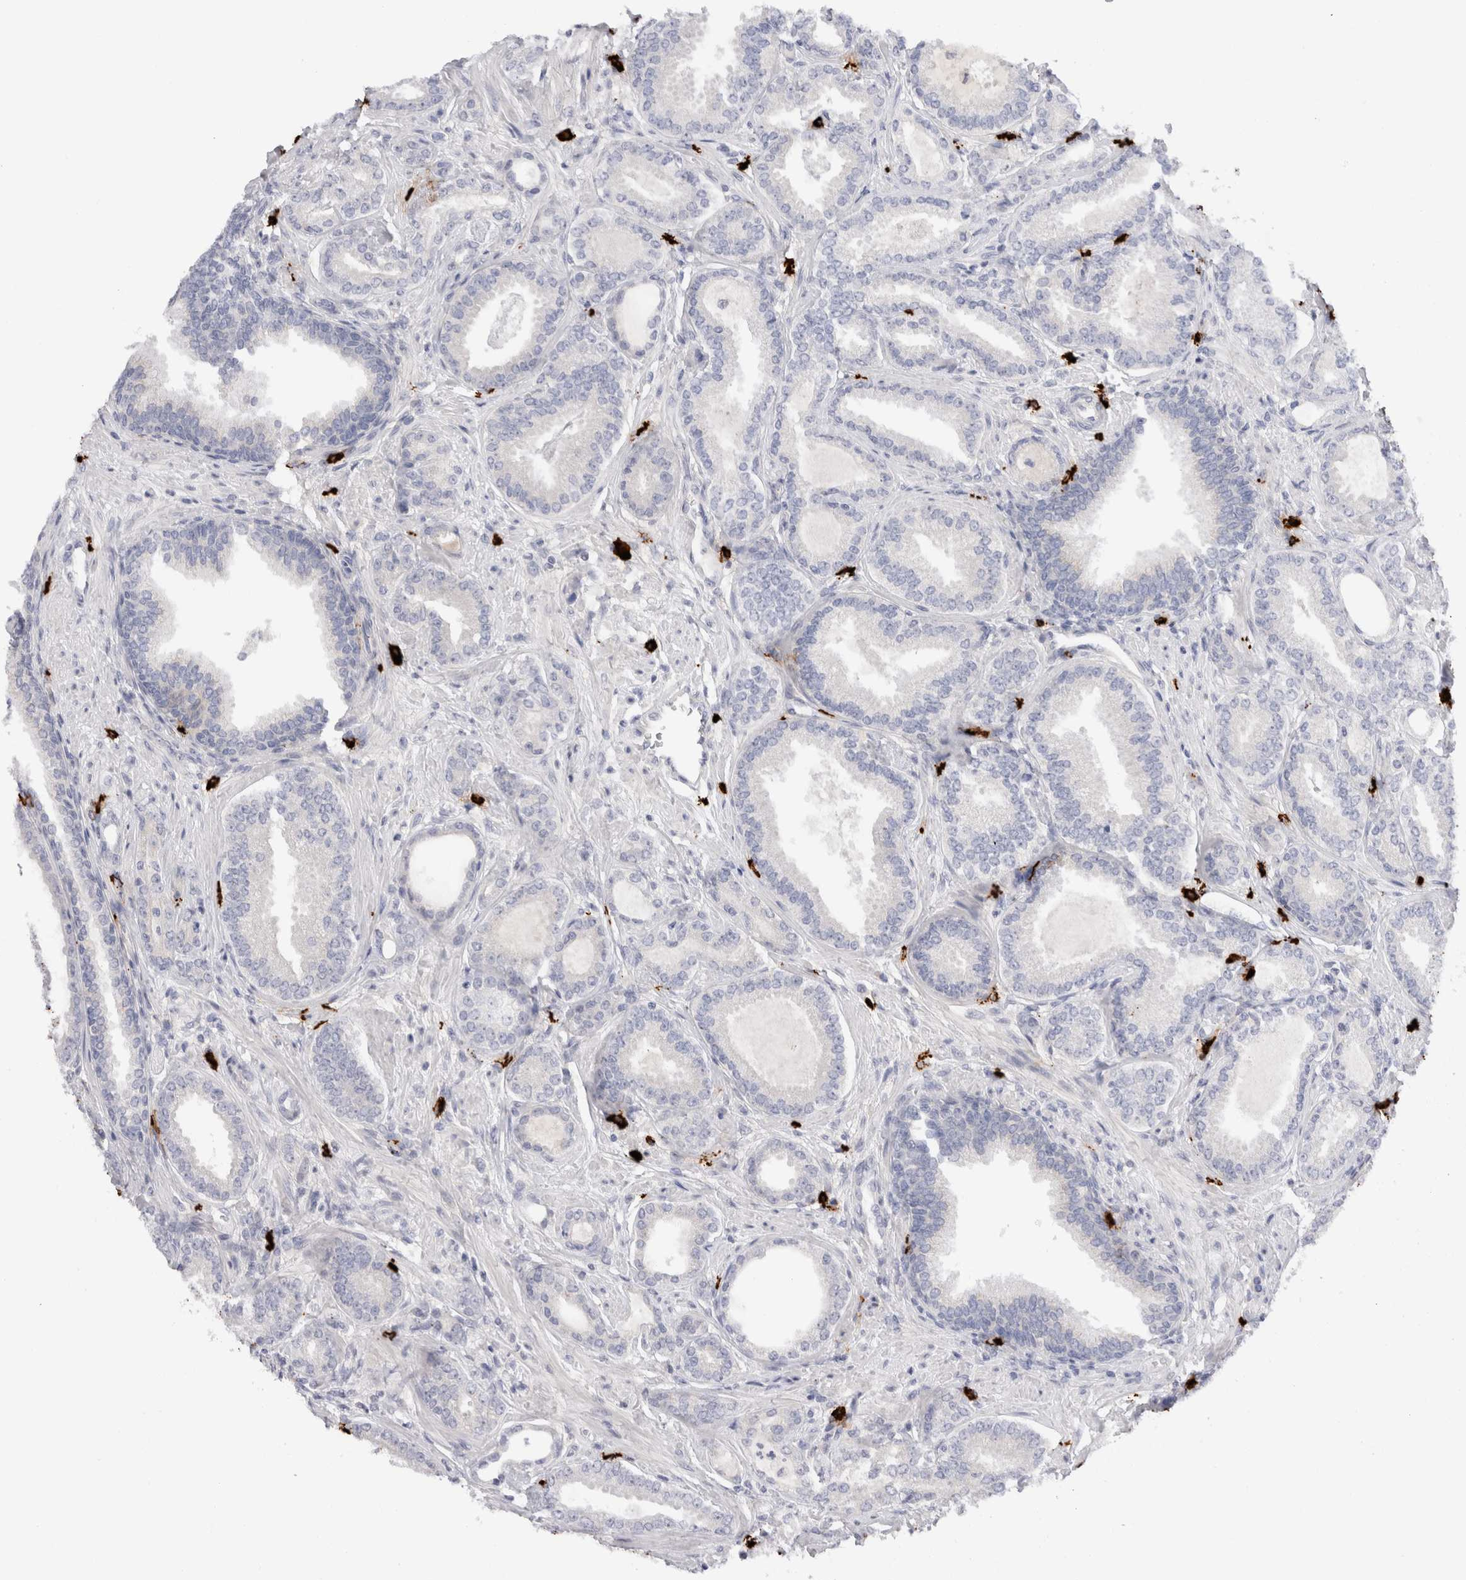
{"staining": {"intensity": "negative", "quantity": "none", "location": "none"}, "tissue": "prostate cancer", "cell_type": "Tumor cells", "image_type": "cancer", "snomed": [{"axis": "morphology", "description": "Adenocarcinoma, Low grade"}, {"axis": "topography", "description": "Prostate"}], "caption": "This is an IHC histopathology image of adenocarcinoma (low-grade) (prostate). There is no staining in tumor cells.", "gene": "SPINK2", "patient": {"sex": "male", "age": 71}}